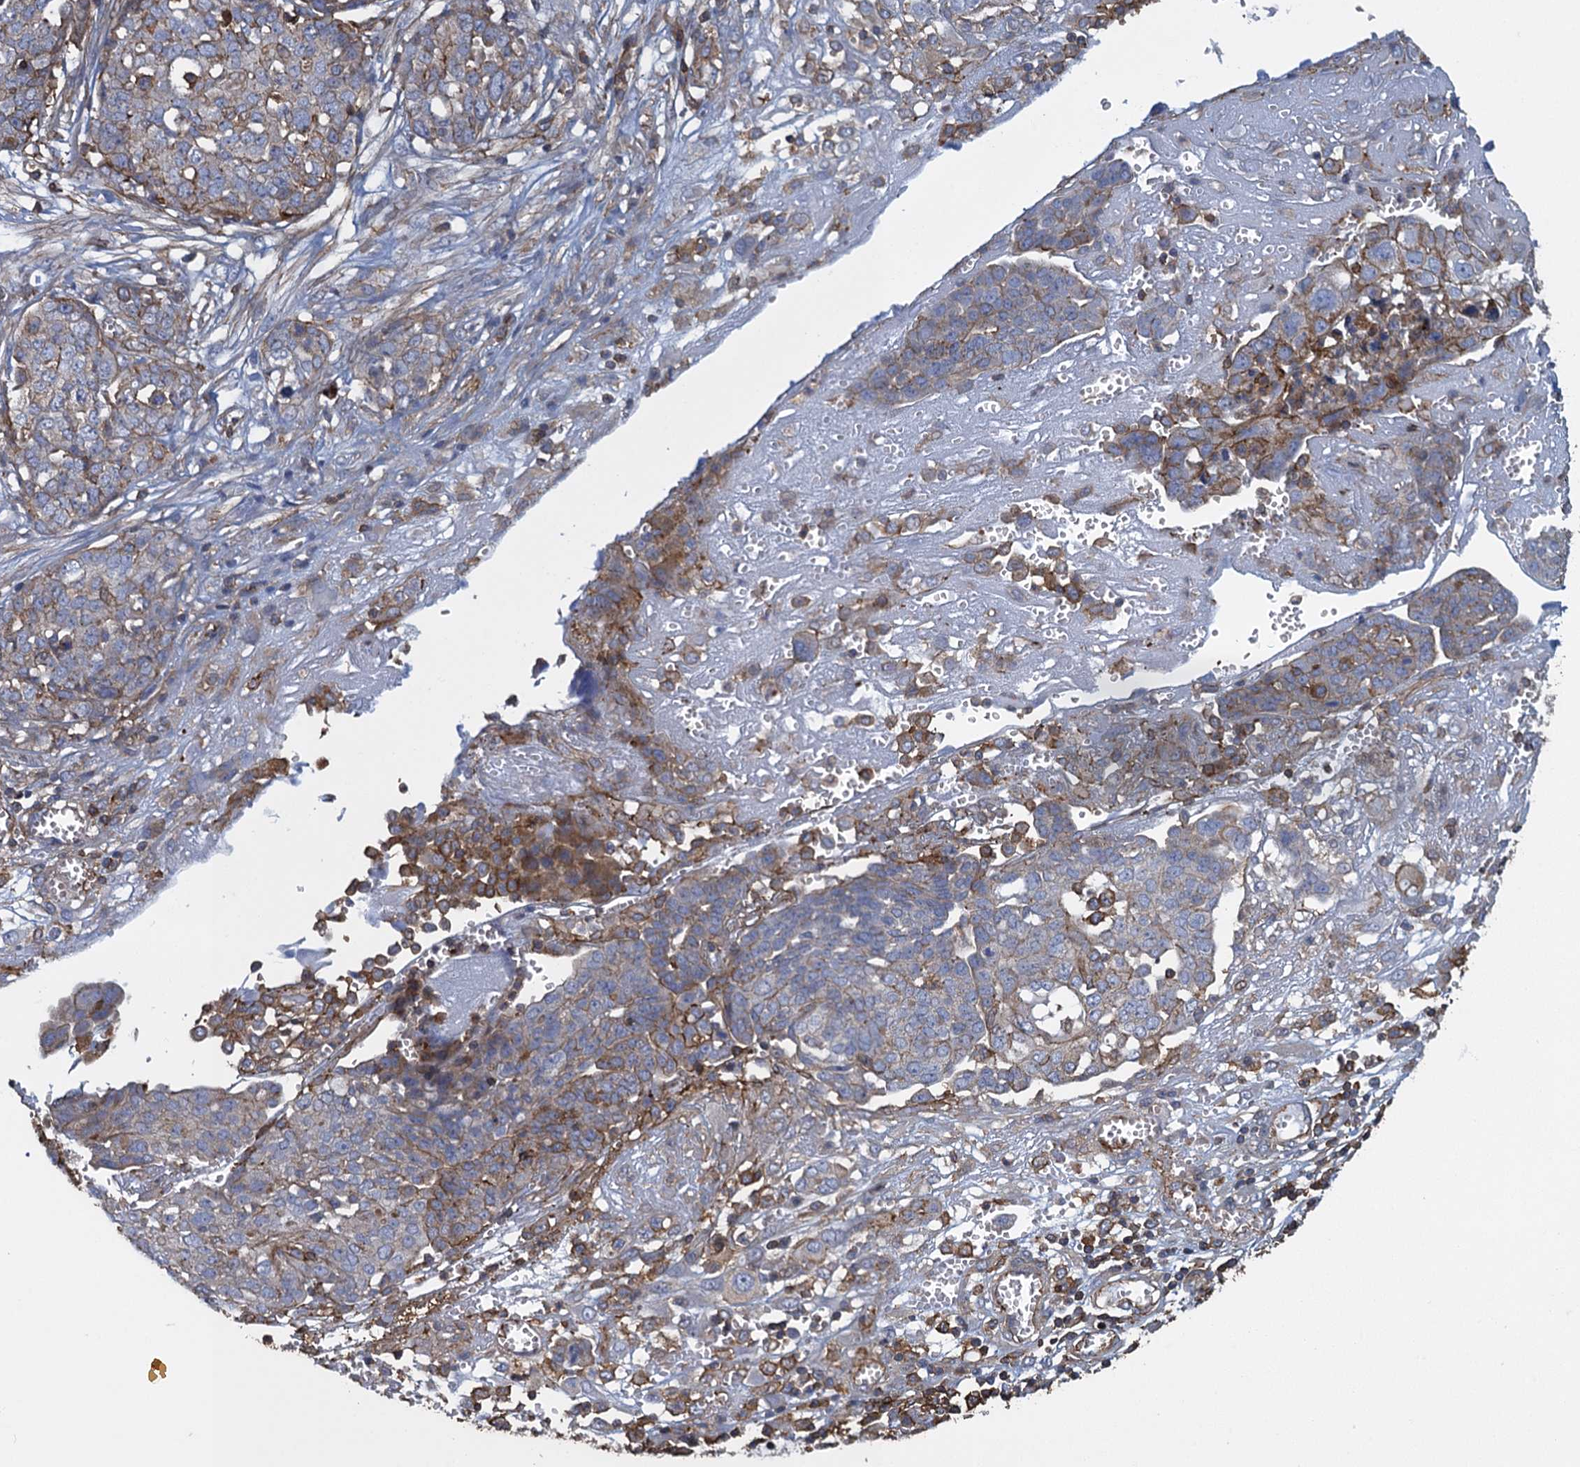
{"staining": {"intensity": "weak", "quantity": "<25%", "location": "cytoplasmic/membranous"}, "tissue": "ovarian cancer", "cell_type": "Tumor cells", "image_type": "cancer", "snomed": [{"axis": "morphology", "description": "Cystadenocarcinoma, serous, NOS"}, {"axis": "topography", "description": "Soft tissue"}, {"axis": "topography", "description": "Ovary"}], "caption": "Tumor cells are negative for brown protein staining in ovarian cancer. (DAB (3,3'-diaminobenzidine) IHC, high magnification).", "gene": "PROSER2", "patient": {"sex": "female", "age": 57}}